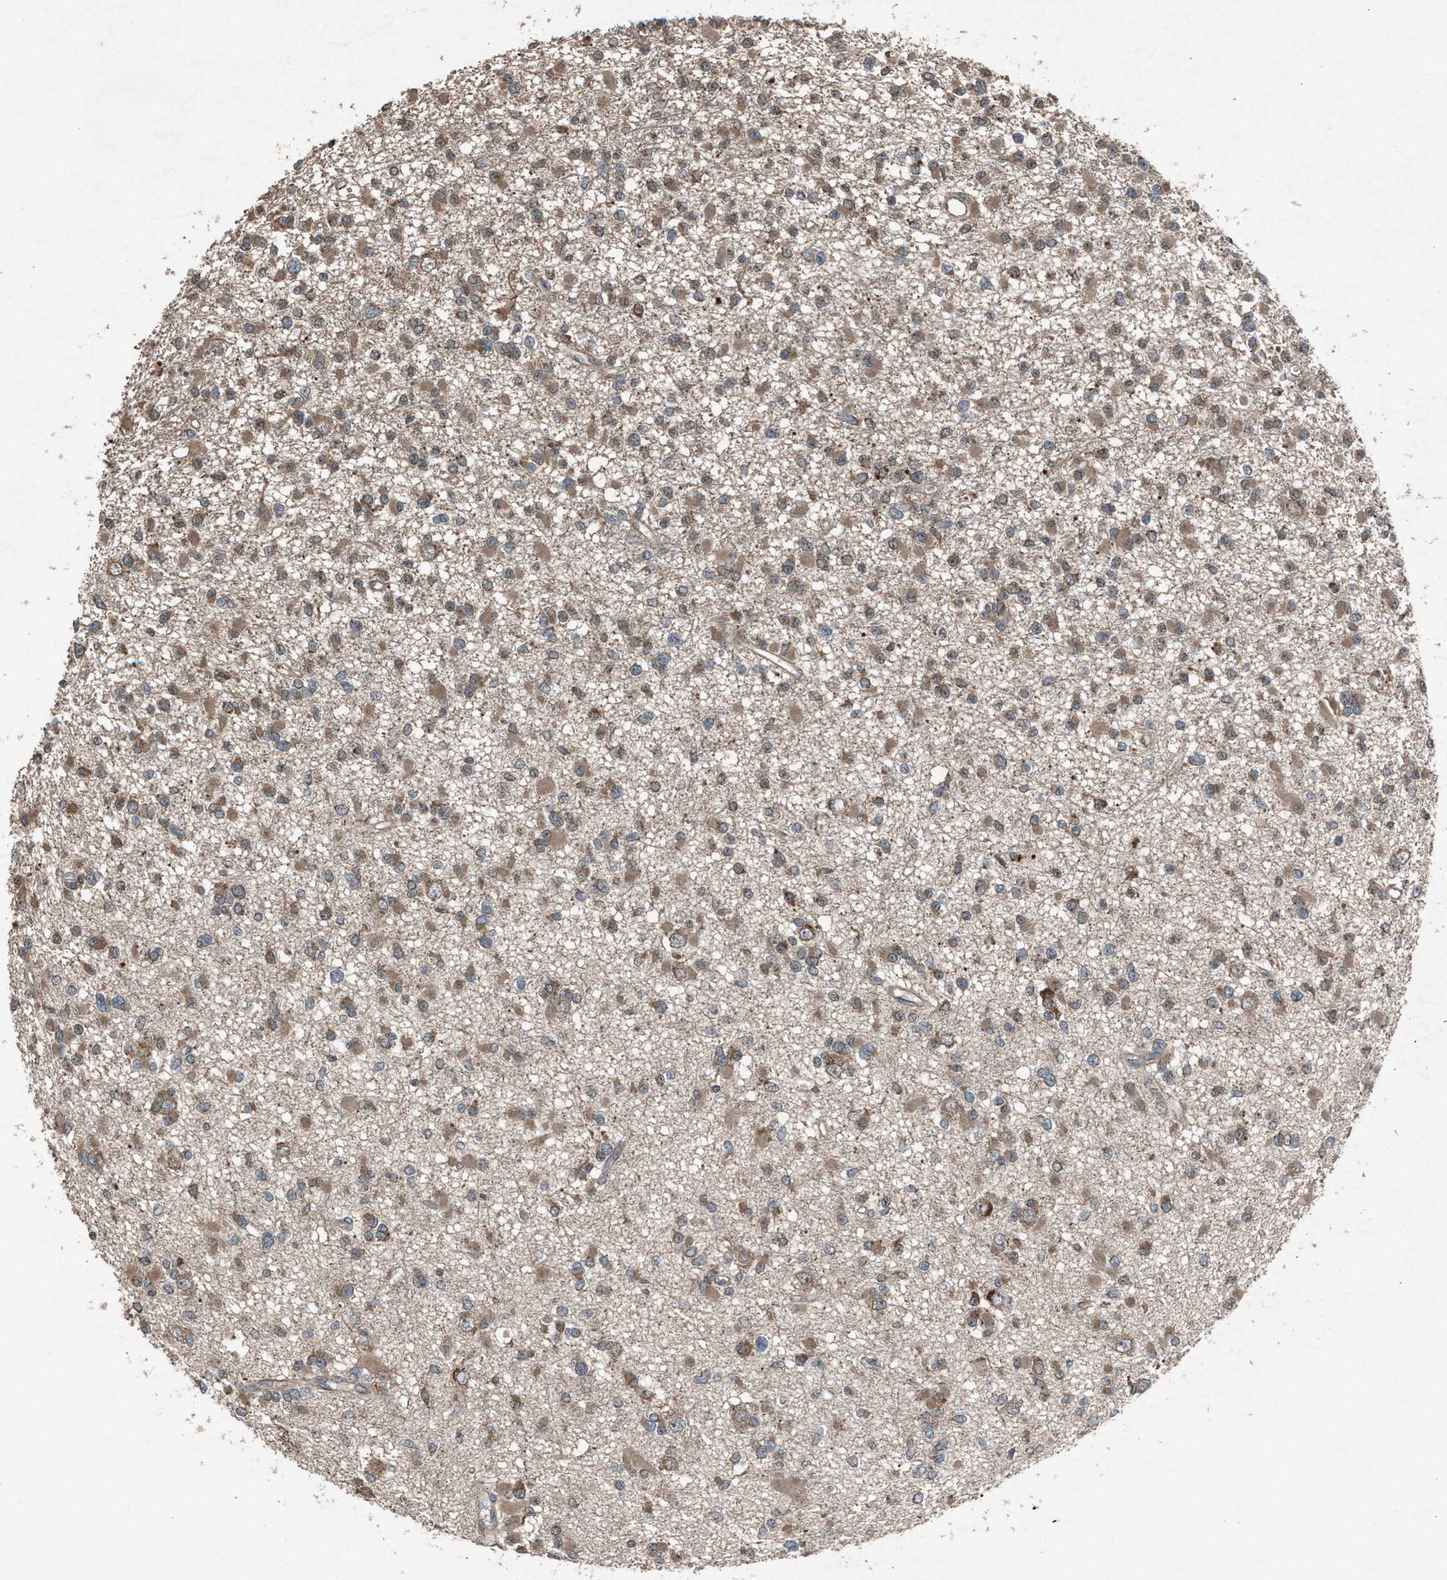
{"staining": {"intensity": "weak", "quantity": ">75%", "location": "cytoplasmic/membranous"}, "tissue": "glioma", "cell_type": "Tumor cells", "image_type": "cancer", "snomed": [{"axis": "morphology", "description": "Glioma, malignant, Low grade"}, {"axis": "topography", "description": "Brain"}], "caption": "High-magnification brightfield microscopy of malignant low-grade glioma stained with DAB (3,3'-diaminobenzidine) (brown) and counterstained with hematoxylin (blue). tumor cells exhibit weak cytoplasmic/membranous expression is identified in about>75% of cells. (IHC, brightfield microscopy, high magnification).", "gene": "CALR", "patient": {"sex": "female", "age": 22}}